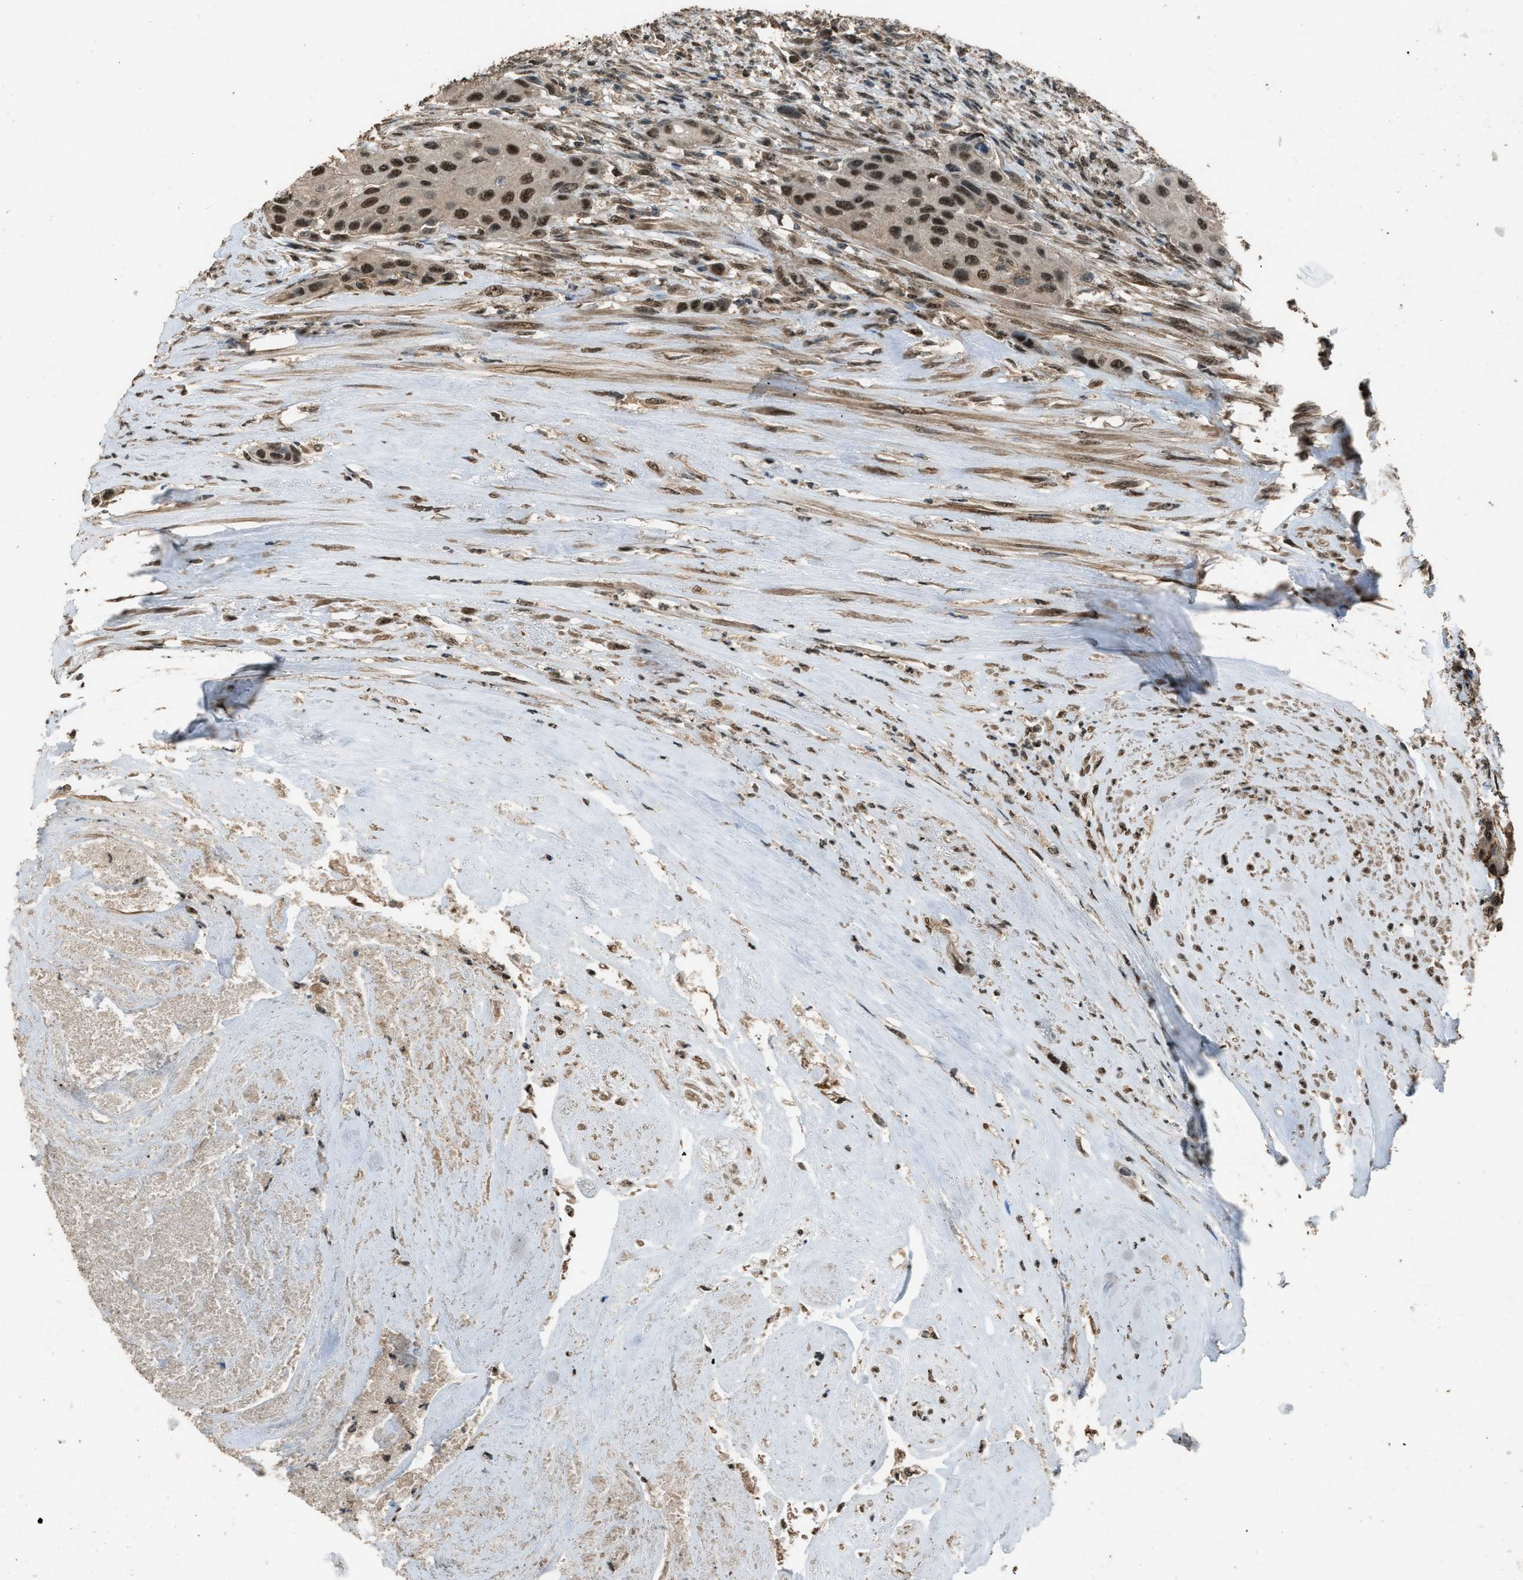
{"staining": {"intensity": "strong", "quantity": ">75%", "location": "nuclear"}, "tissue": "urothelial cancer", "cell_type": "Tumor cells", "image_type": "cancer", "snomed": [{"axis": "morphology", "description": "Urothelial carcinoma, High grade"}, {"axis": "topography", "description": "Urinary bladder"}], "caption": "Urothelial cancer stained with a protein marker exhibits strong staining in tumor cells.", "gene": "SERTAD2", "patient": {"sex": "female", "age": 56}}